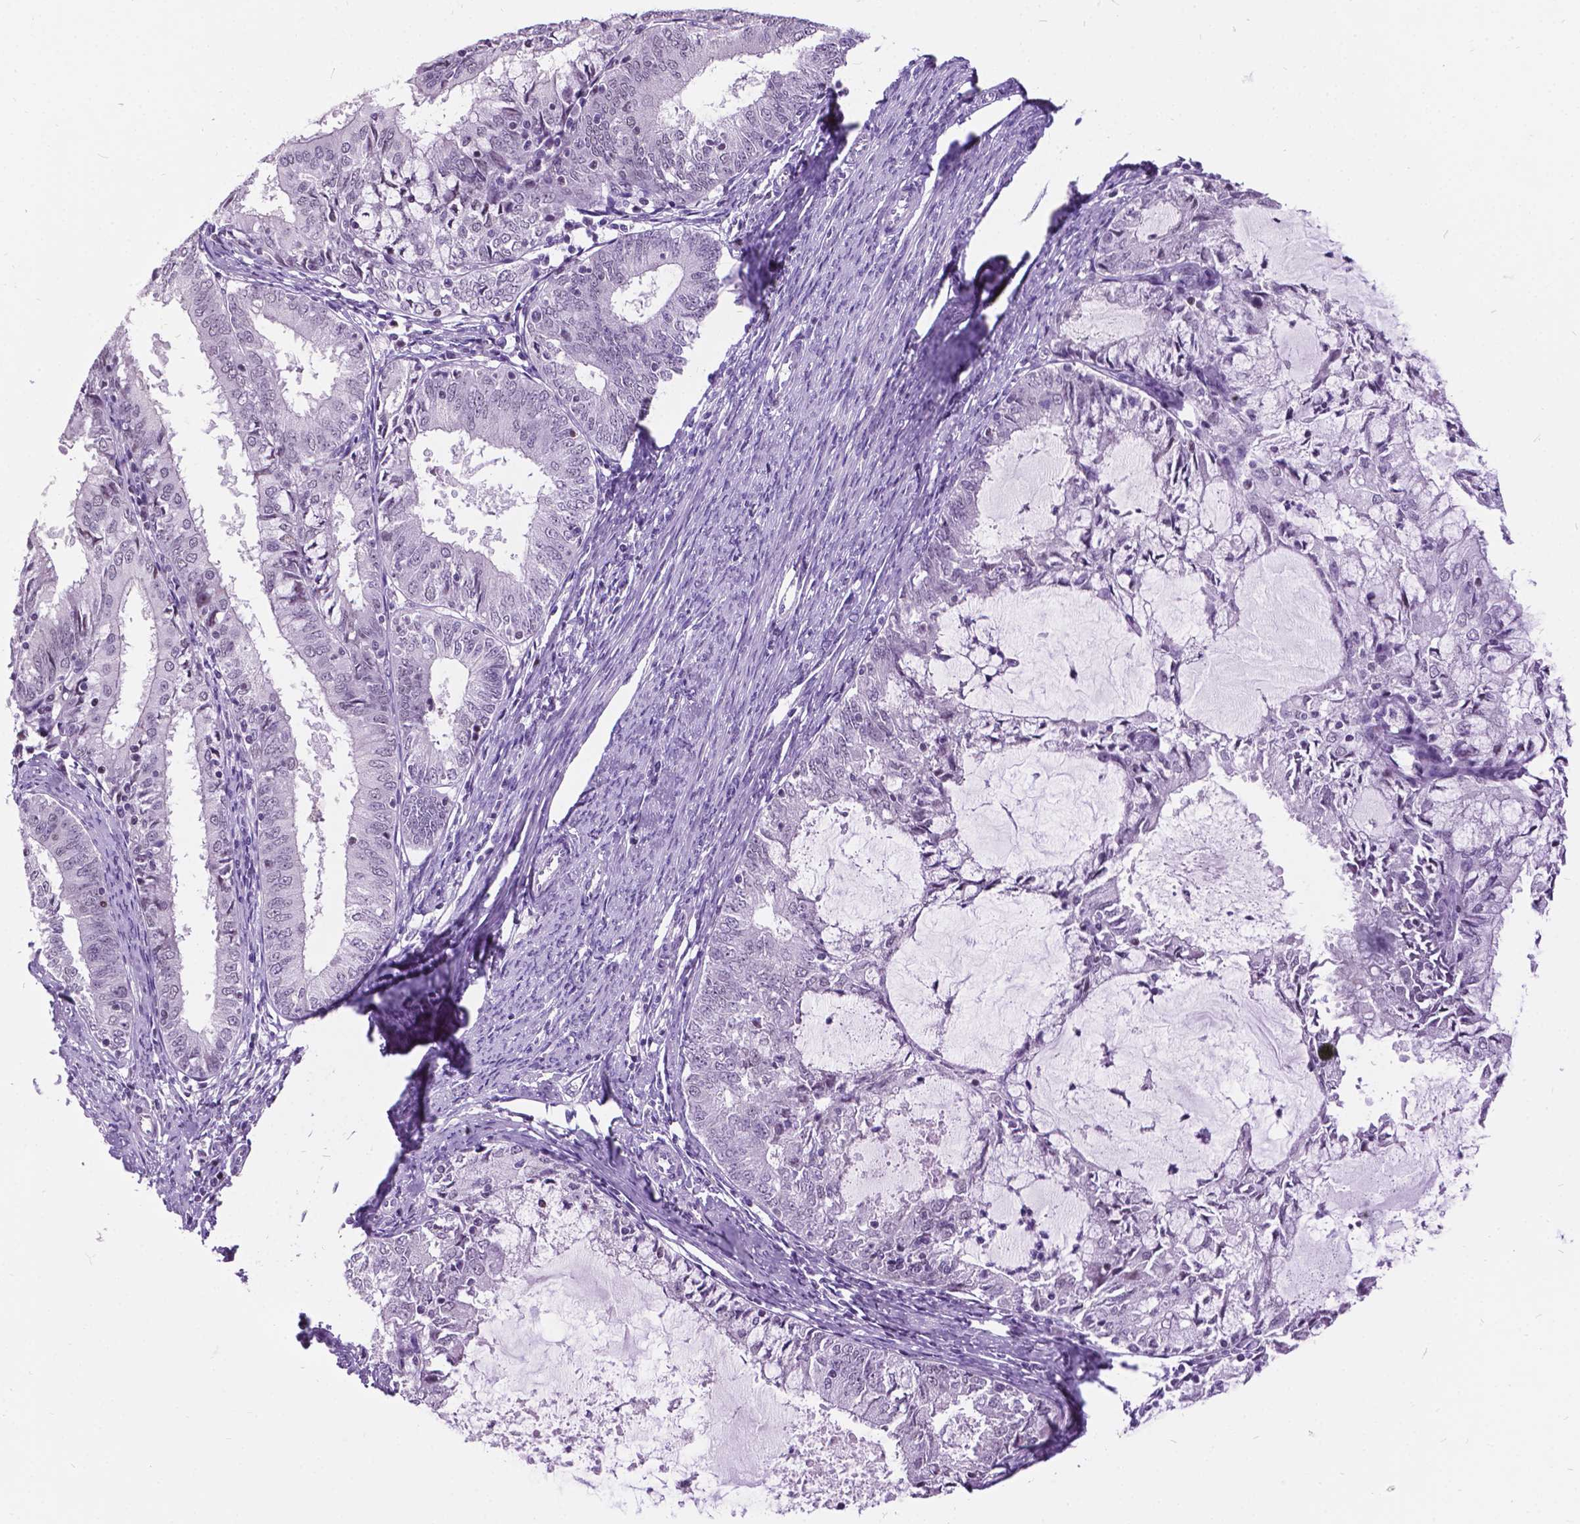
{"staining": {"intensity": "negative", "quantity": "none", "location": "none"}, "tissue": "endometrial cancer", "cell_type": "Tumor cells", "image_type": "cancer", "snomed": [{"axis": "morphology", "description": "Adenocarcinoma, NOS"}, {"axis": "topography", "description": "Endometrium"}], "caption": "High magnification brightfield microscopy of endometrial adenocarcinoma stained with DAB (brown) and counterstained with hematoxylin (blue): tumor cells show no significant staining.", "gene": "DPF3", "patient": {"sex": "female", "age": 57}}